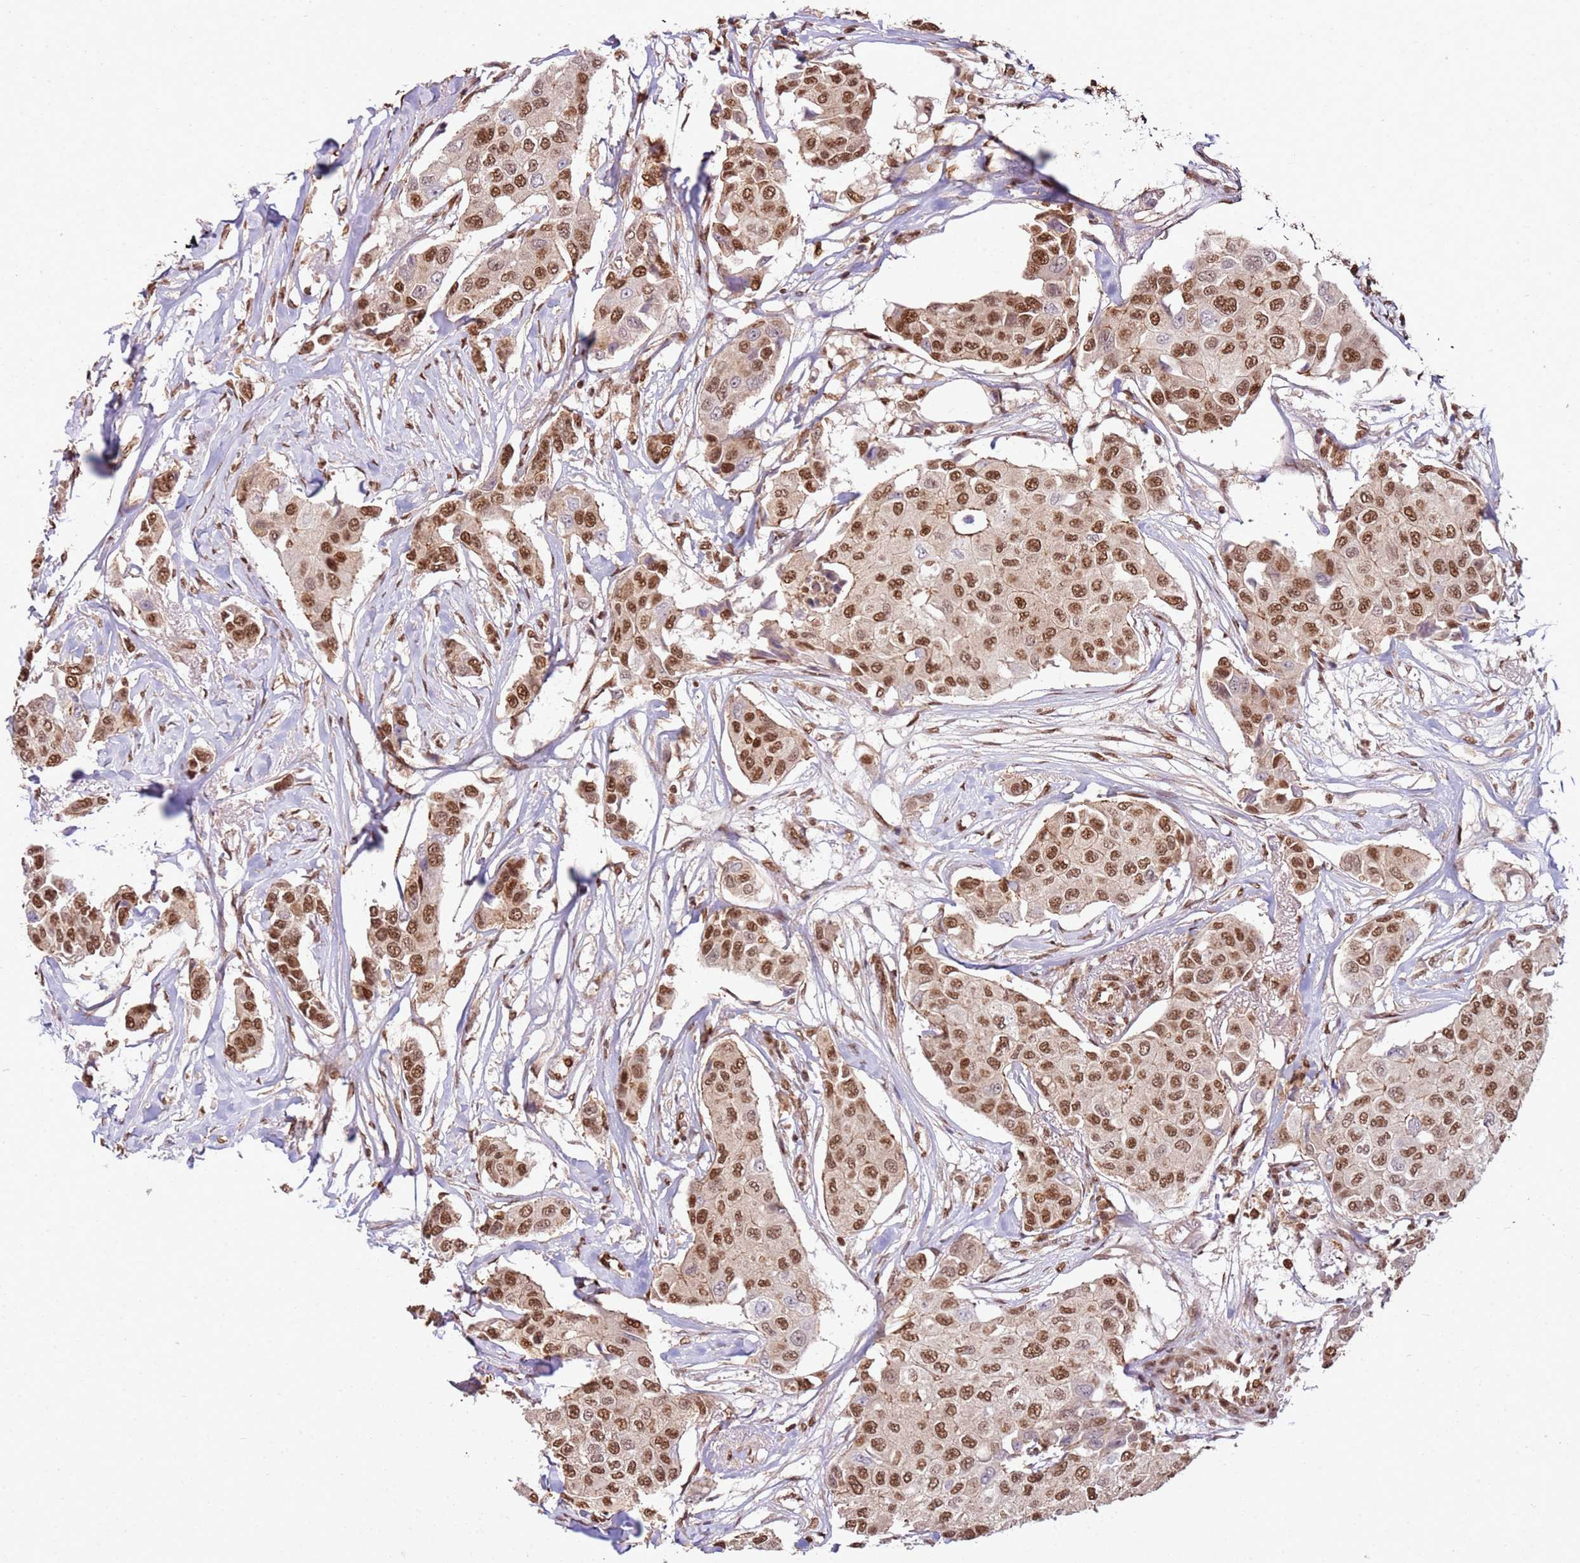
{"staining": {"intensity": "moderate", "quantity": ">75%", "location": "nuclear"}, "tissue": "breast cancer", "cell_type": "Tumor cells", "image_type": "cancer", "snomed": [{"axis": "morphology", "description": "Duct carcinoma"}, {"axis": "topography", "description": "Breast"}], "caption": "Intraductal carcinoma (breast) was stained to show a protein in brown. There is medium levels of moderate nuclear expression in approximately >75% of tumor cells.", "gene": "ZBTB12", "patient": {"sex": "female", "age": 80}}